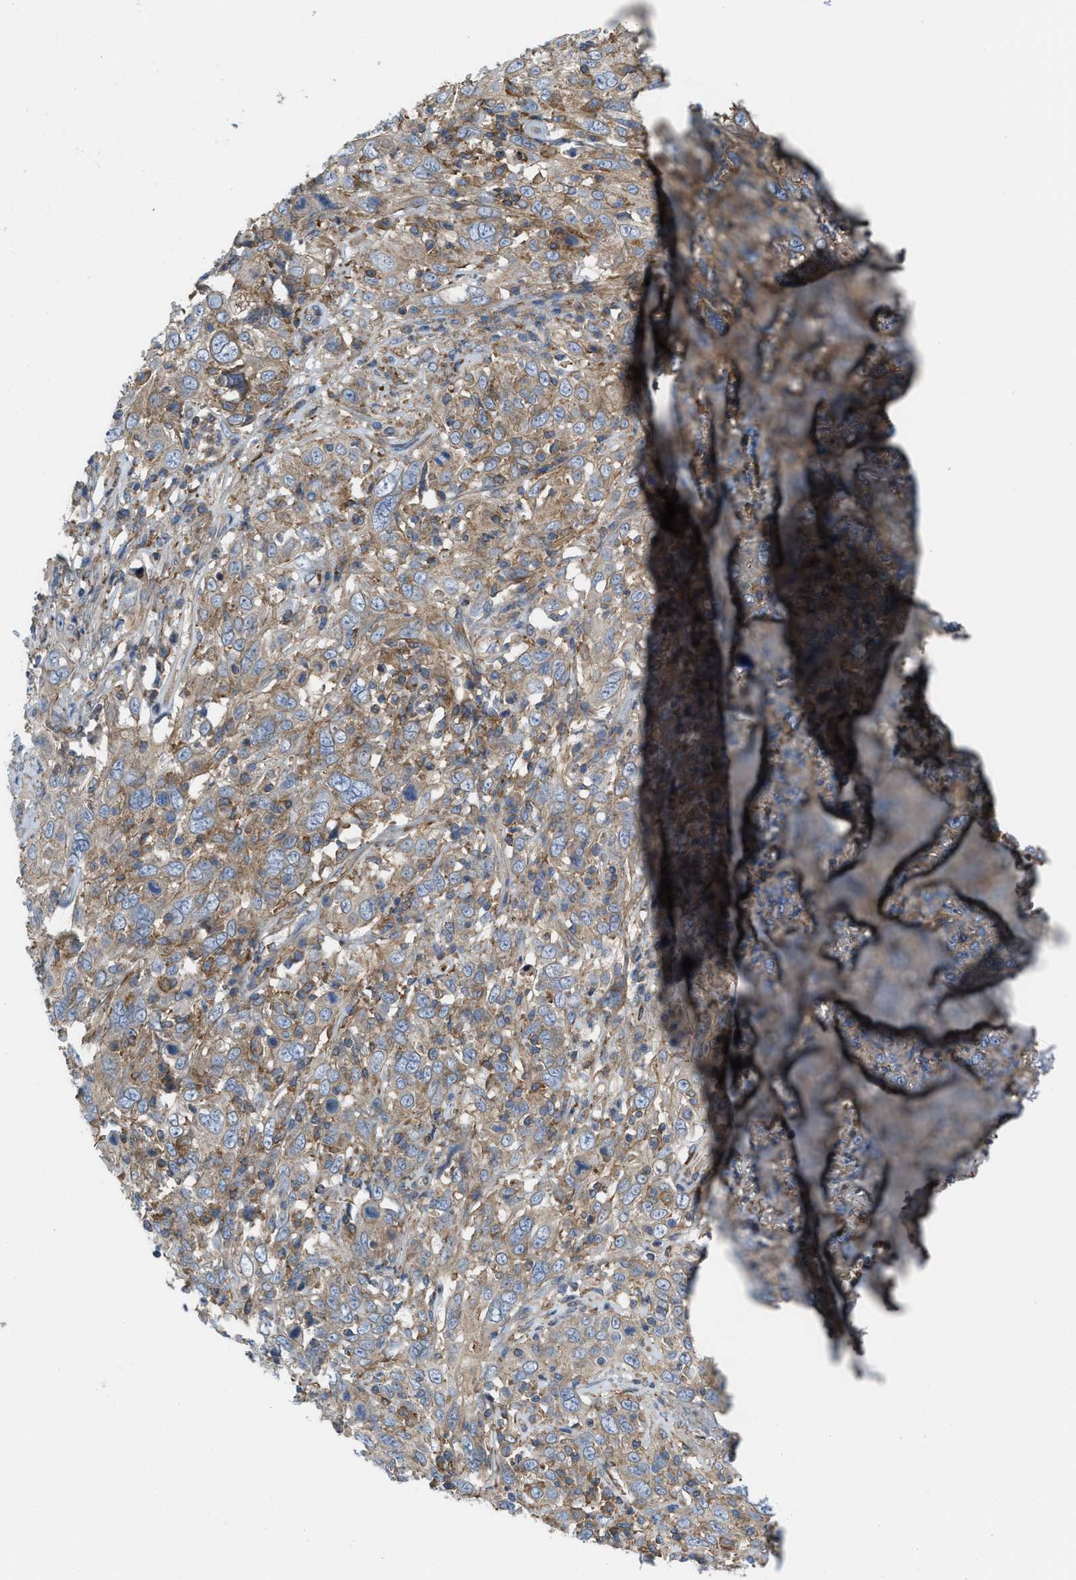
{"staining": {"intensity": "moderate", "quantity": ">75%", "location": "cytoplasmic/membranous"}, "tissue": "cervical cancer", "cell_type": "Tumor cells", "image_type": "cancer", "snomed": [{"axis": "morphology", "description": "Squamous cell carcinoma, NOS"}, {"axis": "topography", "description": "Cervix"}], "caption": "Approximately >75% of tumor cells in cervical cancer reveal moderate cytoplasmic/membranous protein expression as visualized by brown immunohistochemical staining.", "gene": "MYO18A", "patient": {"sex": "female", "age": 46}}